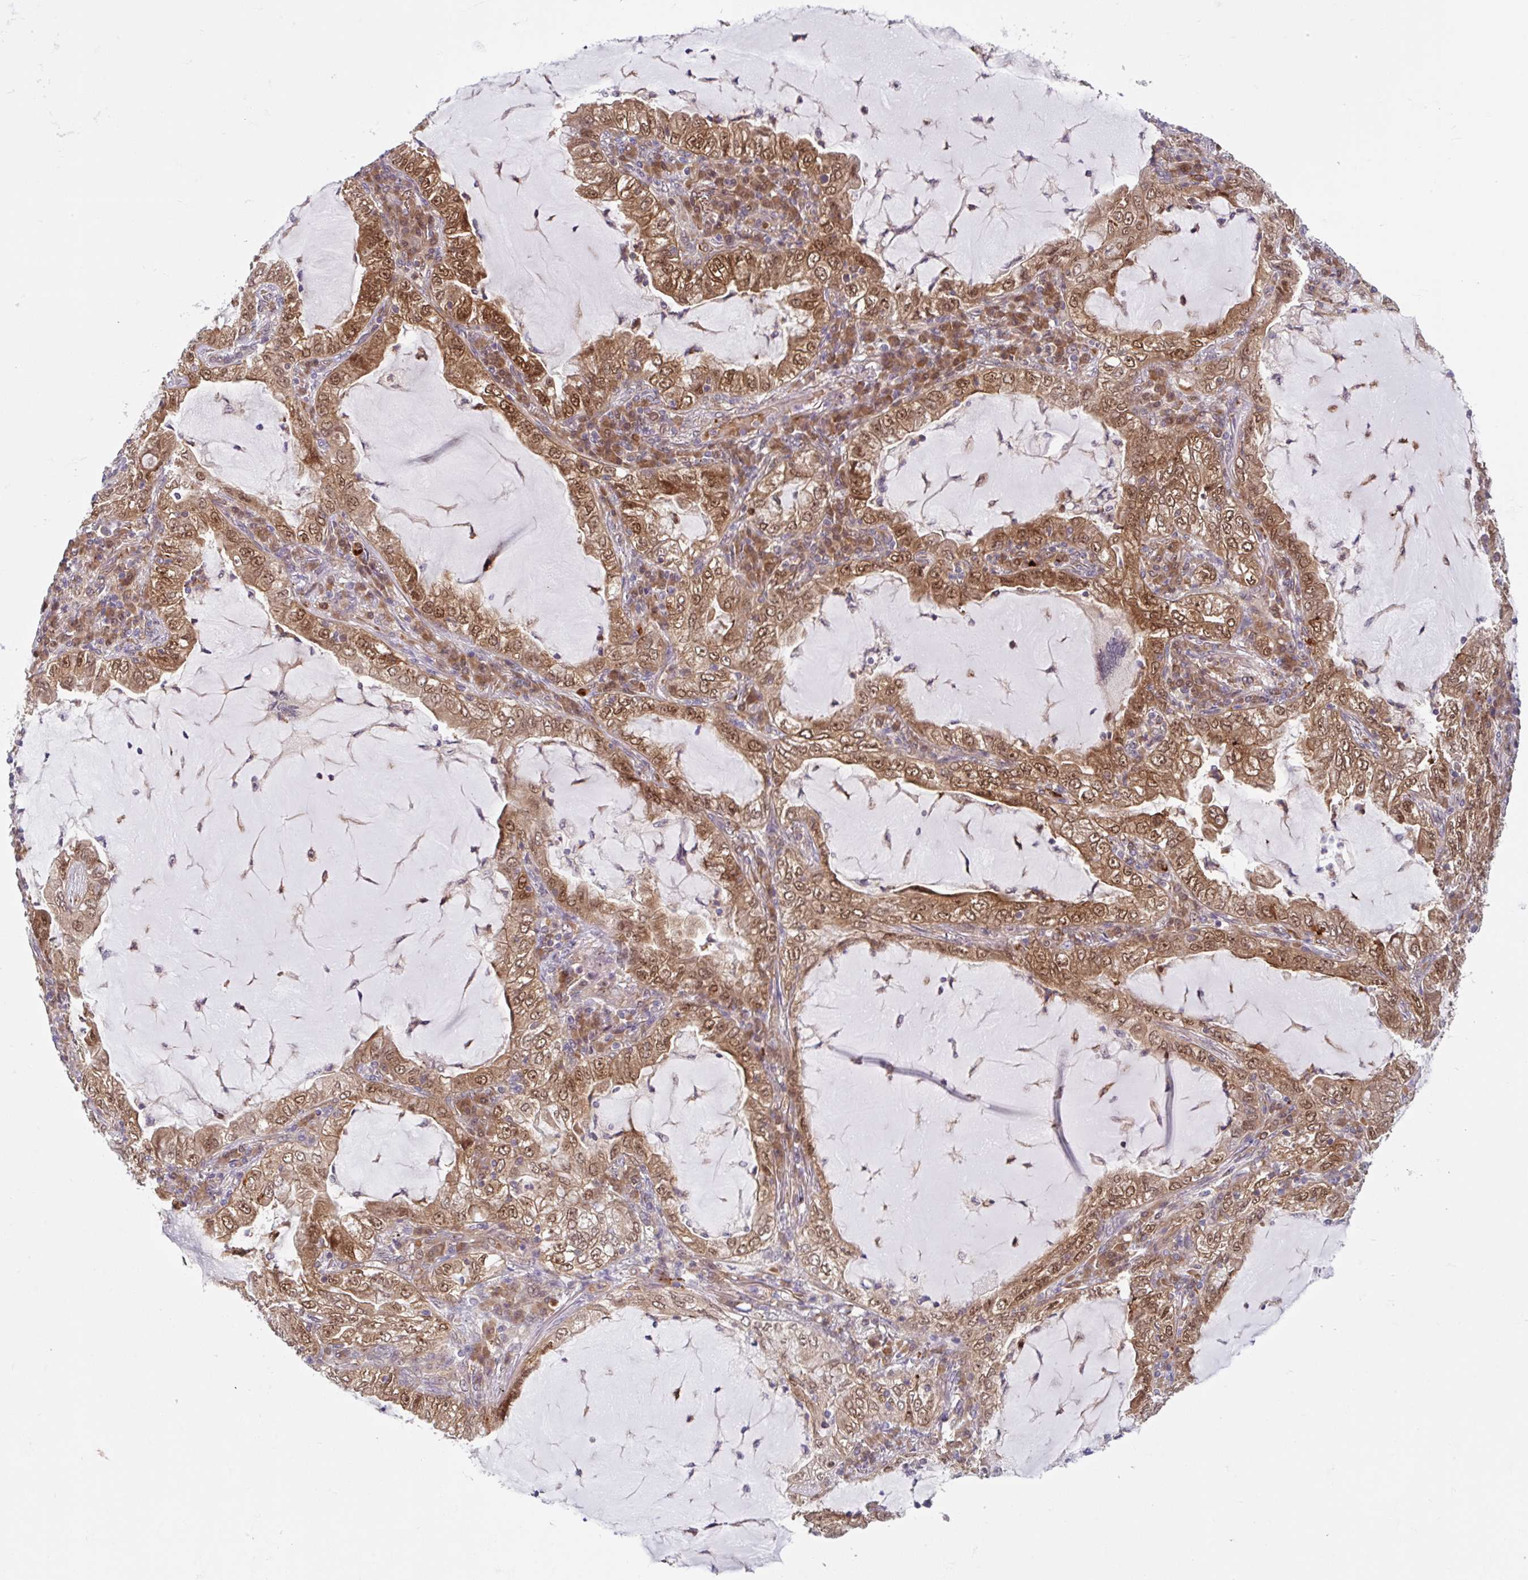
{"staining": {"intensity": "strong", "quantity": ">75%", "location": "cytoplasmic/membranous,nuclear"}, "tissue": "lung cancer", "cell_type": "Tumor cells", "image_type": "cancer", "snomed": [{"axis": "morphology", "description": "Adenocarcinoma, NOS"}, {"axis": "topography", "description": "Lung"}], "caption": "Immunohistochemical staining of lung adenocarcinoma displays high levels of strong cytoplasmic/membranous and nuclear expression in about >75% of tumor cells.", "gene": "HMBS", "patient": {"sex": "female", "age": 73}}